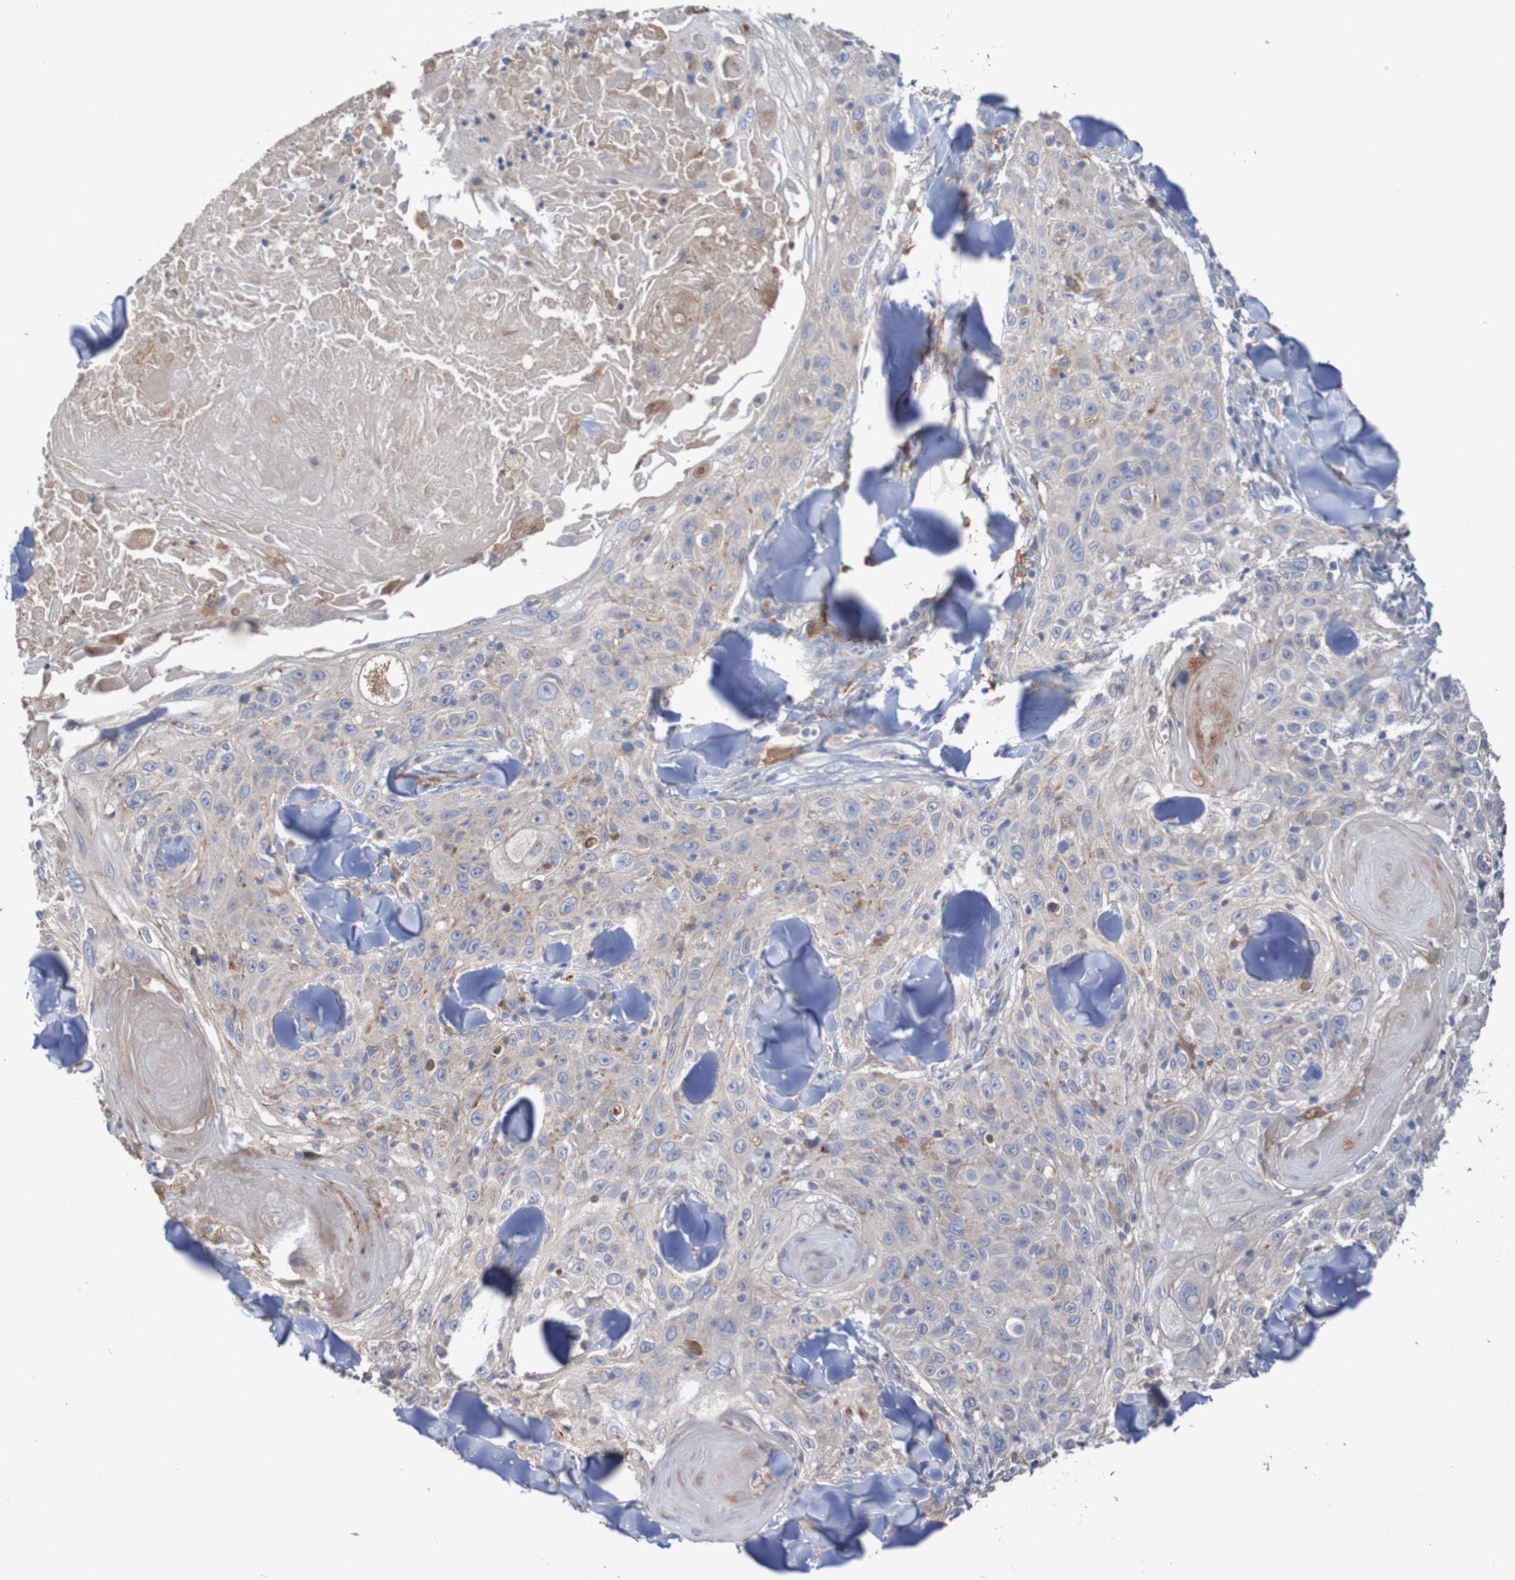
{"staining": {"intensity": "weak", "quantity": "<25%", "location": "cytoplasmic/membranous"}, "tissue": "skin cancer", "cell_type": "Tumor cells", "image_type": "cancer", "snomed": [{"axis": "morphology", "description": "Squamous cell carcinoma, NOS"}, {"axis": "topography", "description": "Skin"}], "caption": "Skin squamous cell carcinoma stained for a protein using immunohistochemistry (IHC) displays no expression tumor cells.", "gene": "PHYH", "patient": {"sex": "male", "age": 86}}